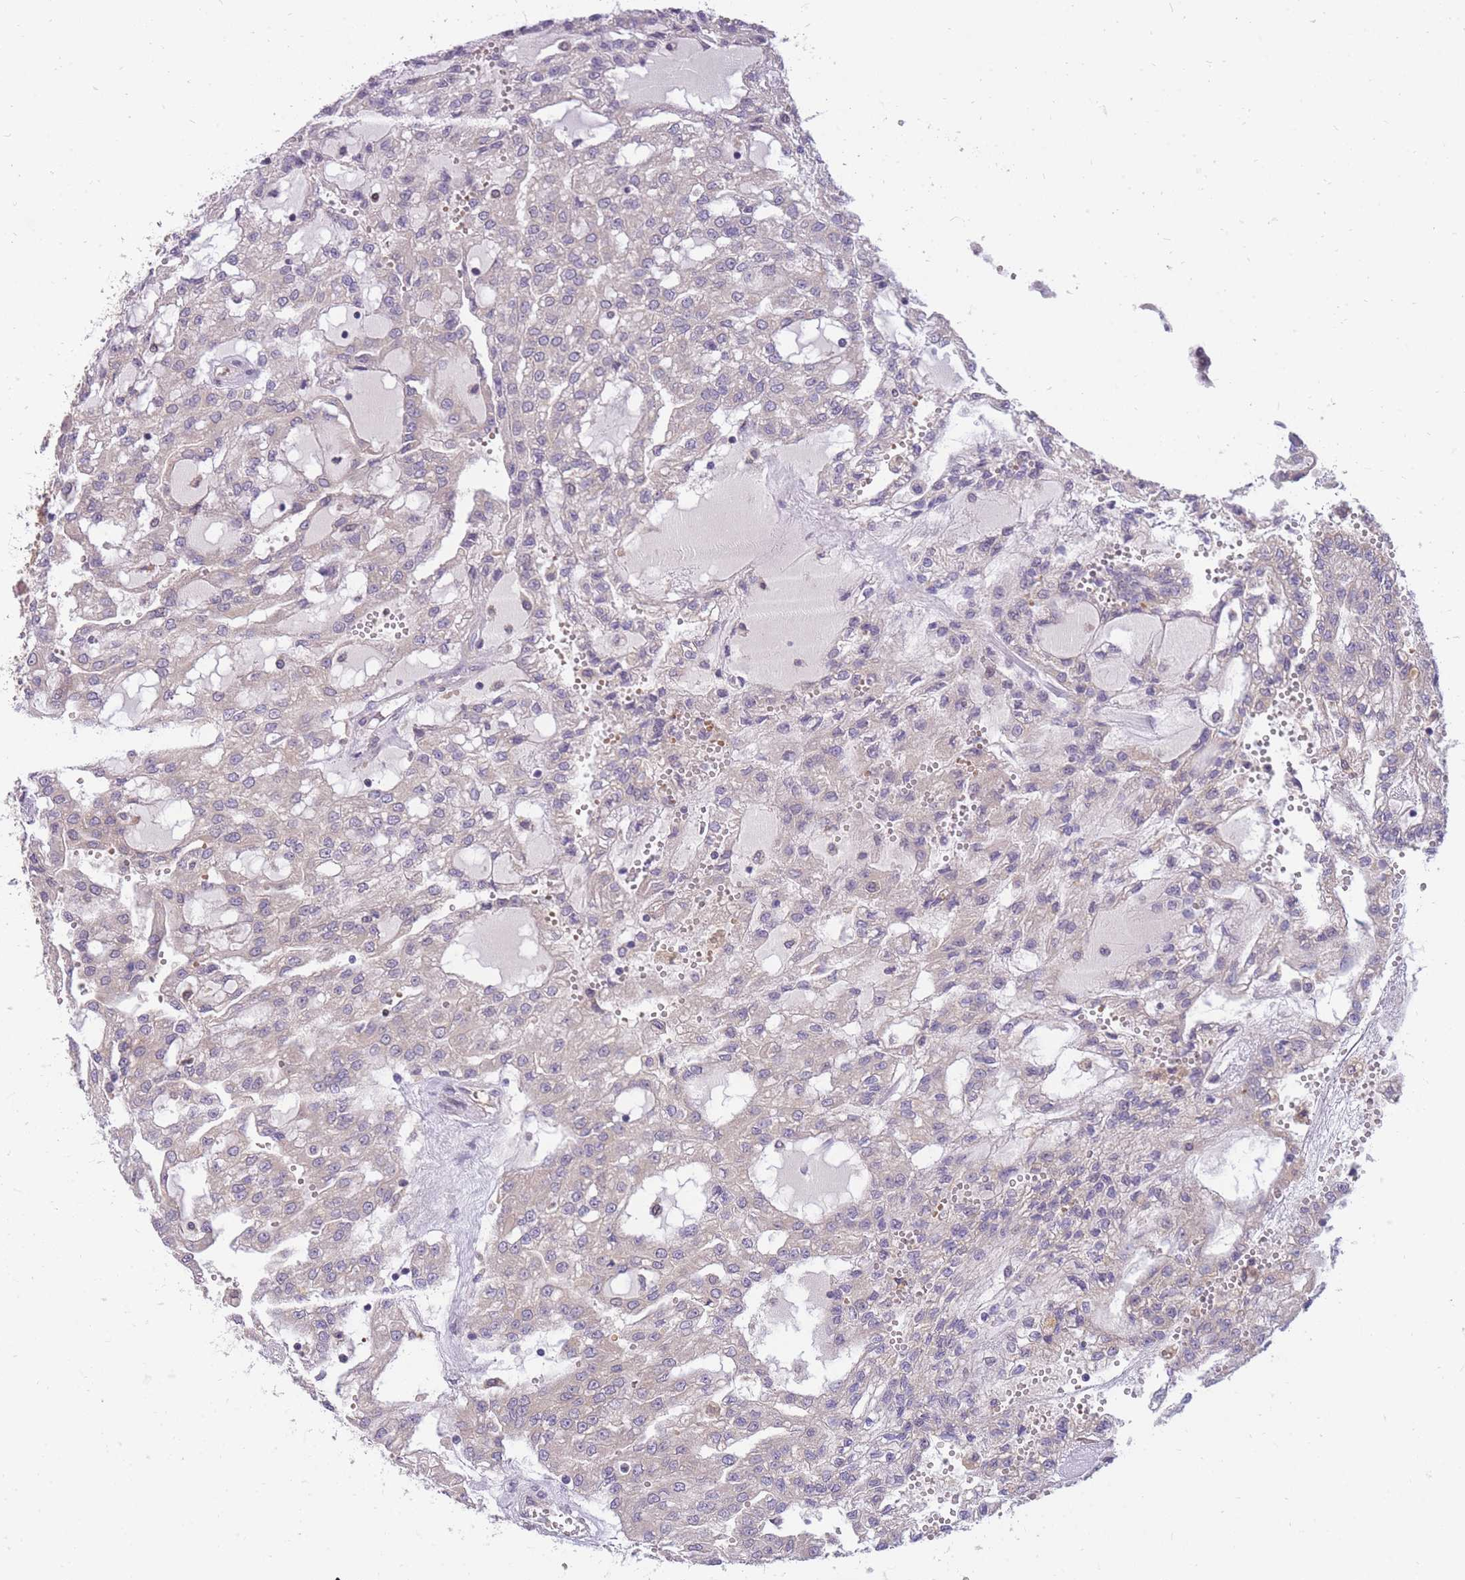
{"staining": {"intensity": "negative", "quantity": "none", "location": "none"}, "tissue": "renal cancer", "cell_type": "Tumor cells", "image_type": "cancer", "snomed": [{"axis": "morphology", "description": "Adenocarcinoma, NOS"}, {"axis": "topography", "description": "Kidney"}], "caption": "Immunohistochemistry micrograph of neoplastic tissue: human adenocarcinoma (renal) stained with DAB (3,3'-diaminobenzidine) exhibits no significant protein positivity in tumor cells. Nuclei are stained in blue.", "gene": "CRYGN", "patient": {"sex": "male", "age": 63}}